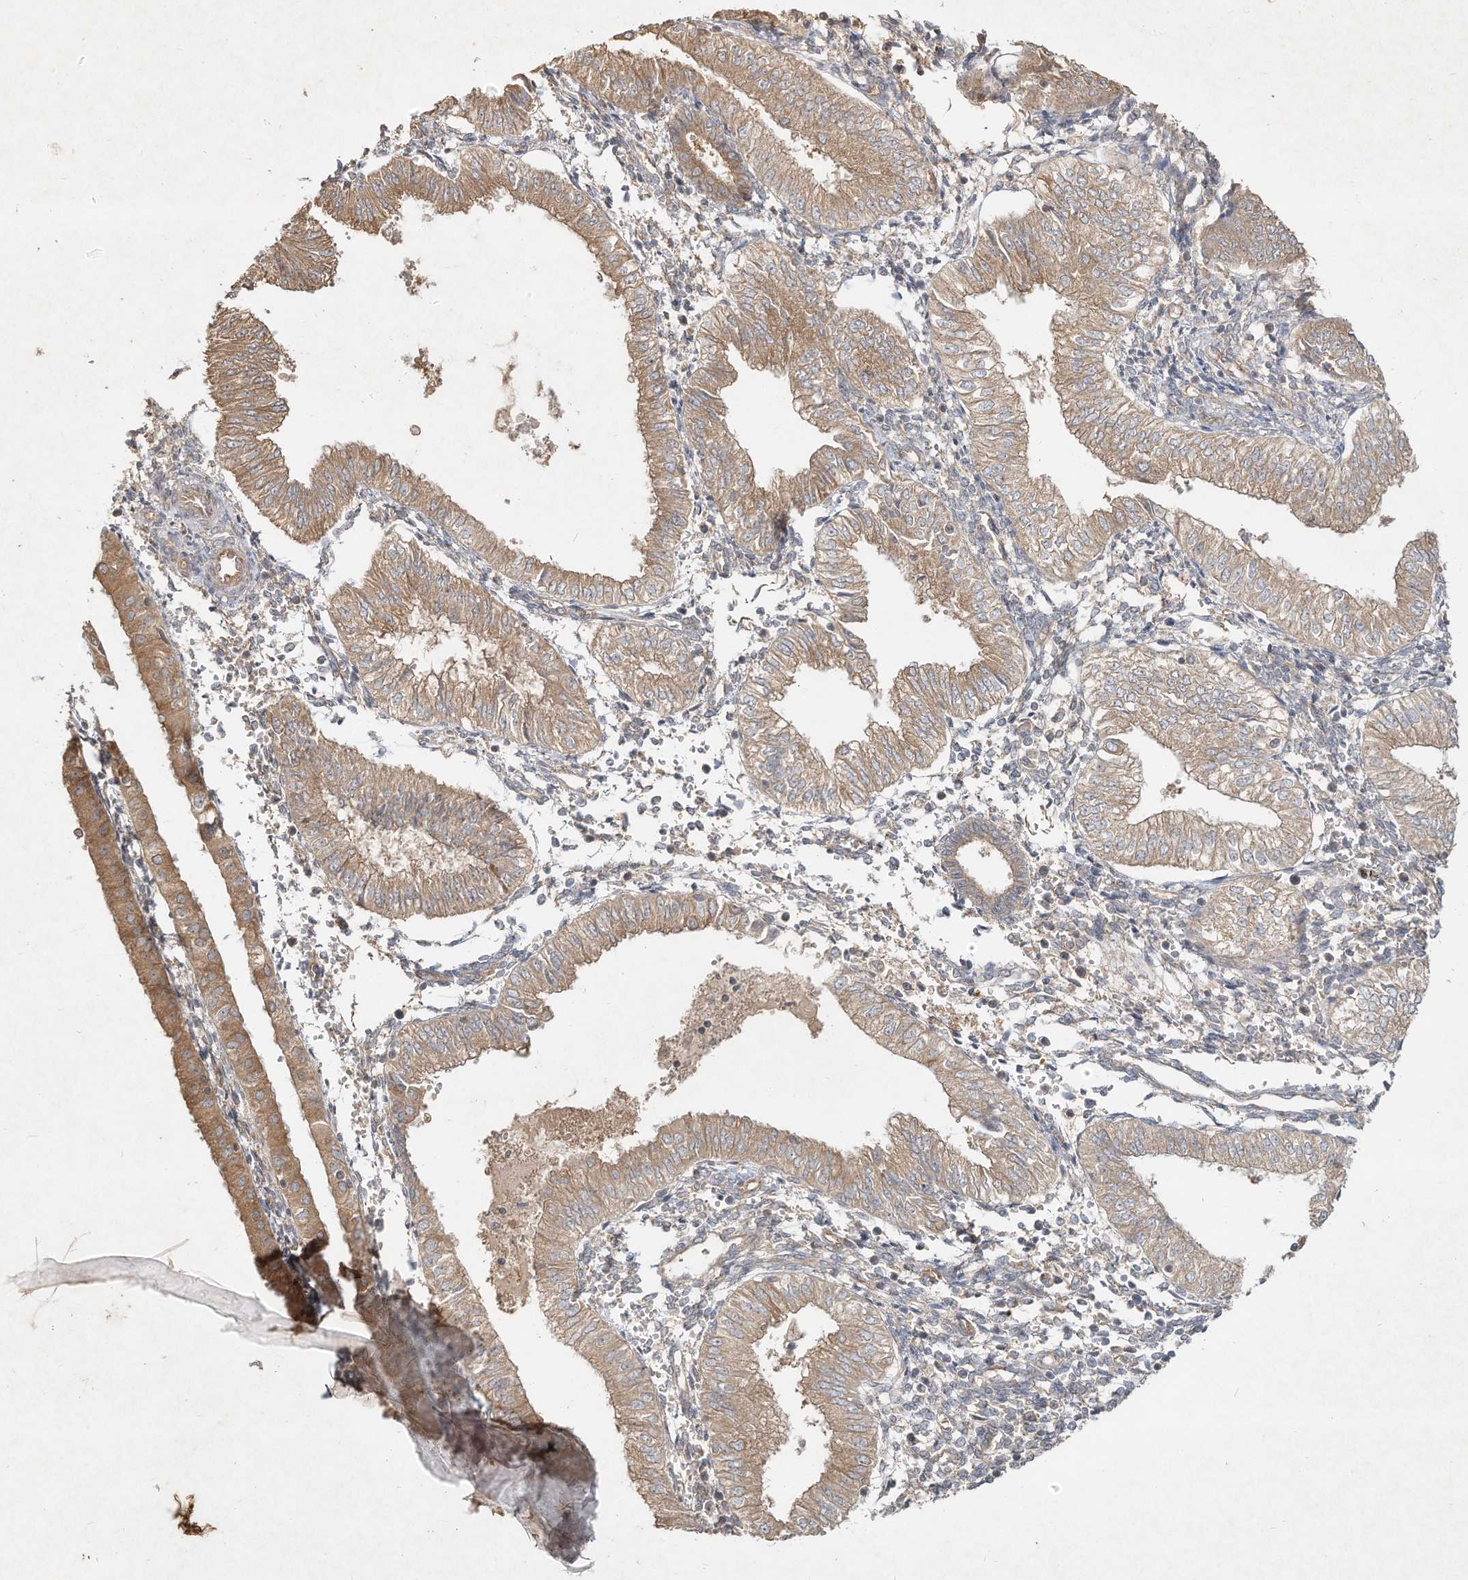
{"staining": {"intensity": "moderate", "quantity": ">75%", "location": "cytoplasmic/membranous"}, "tissue": "endometrial cancer", "cell_type": "Tumor cells", "image_type": "cancer", "snomed": [{"axis": "morphology", "description": "Adenocarcinoma, NOS"}, {"axis": "topography", "description": "Endometrium"}], "caption": "Immunohistochemistry (IHC) micrograph of neoplastic tissue: adenocarcinoma (endometrial) stained using immunohistochemistry exhibits medium levels of moderate protein expression localized specifically in the cytoplasmic/membranous of tumor cells, appearing as a cytoplasmic/membranous brown color.", "gene": "DYNC1I2", "patient": {"sex": "female", "age": 53}}